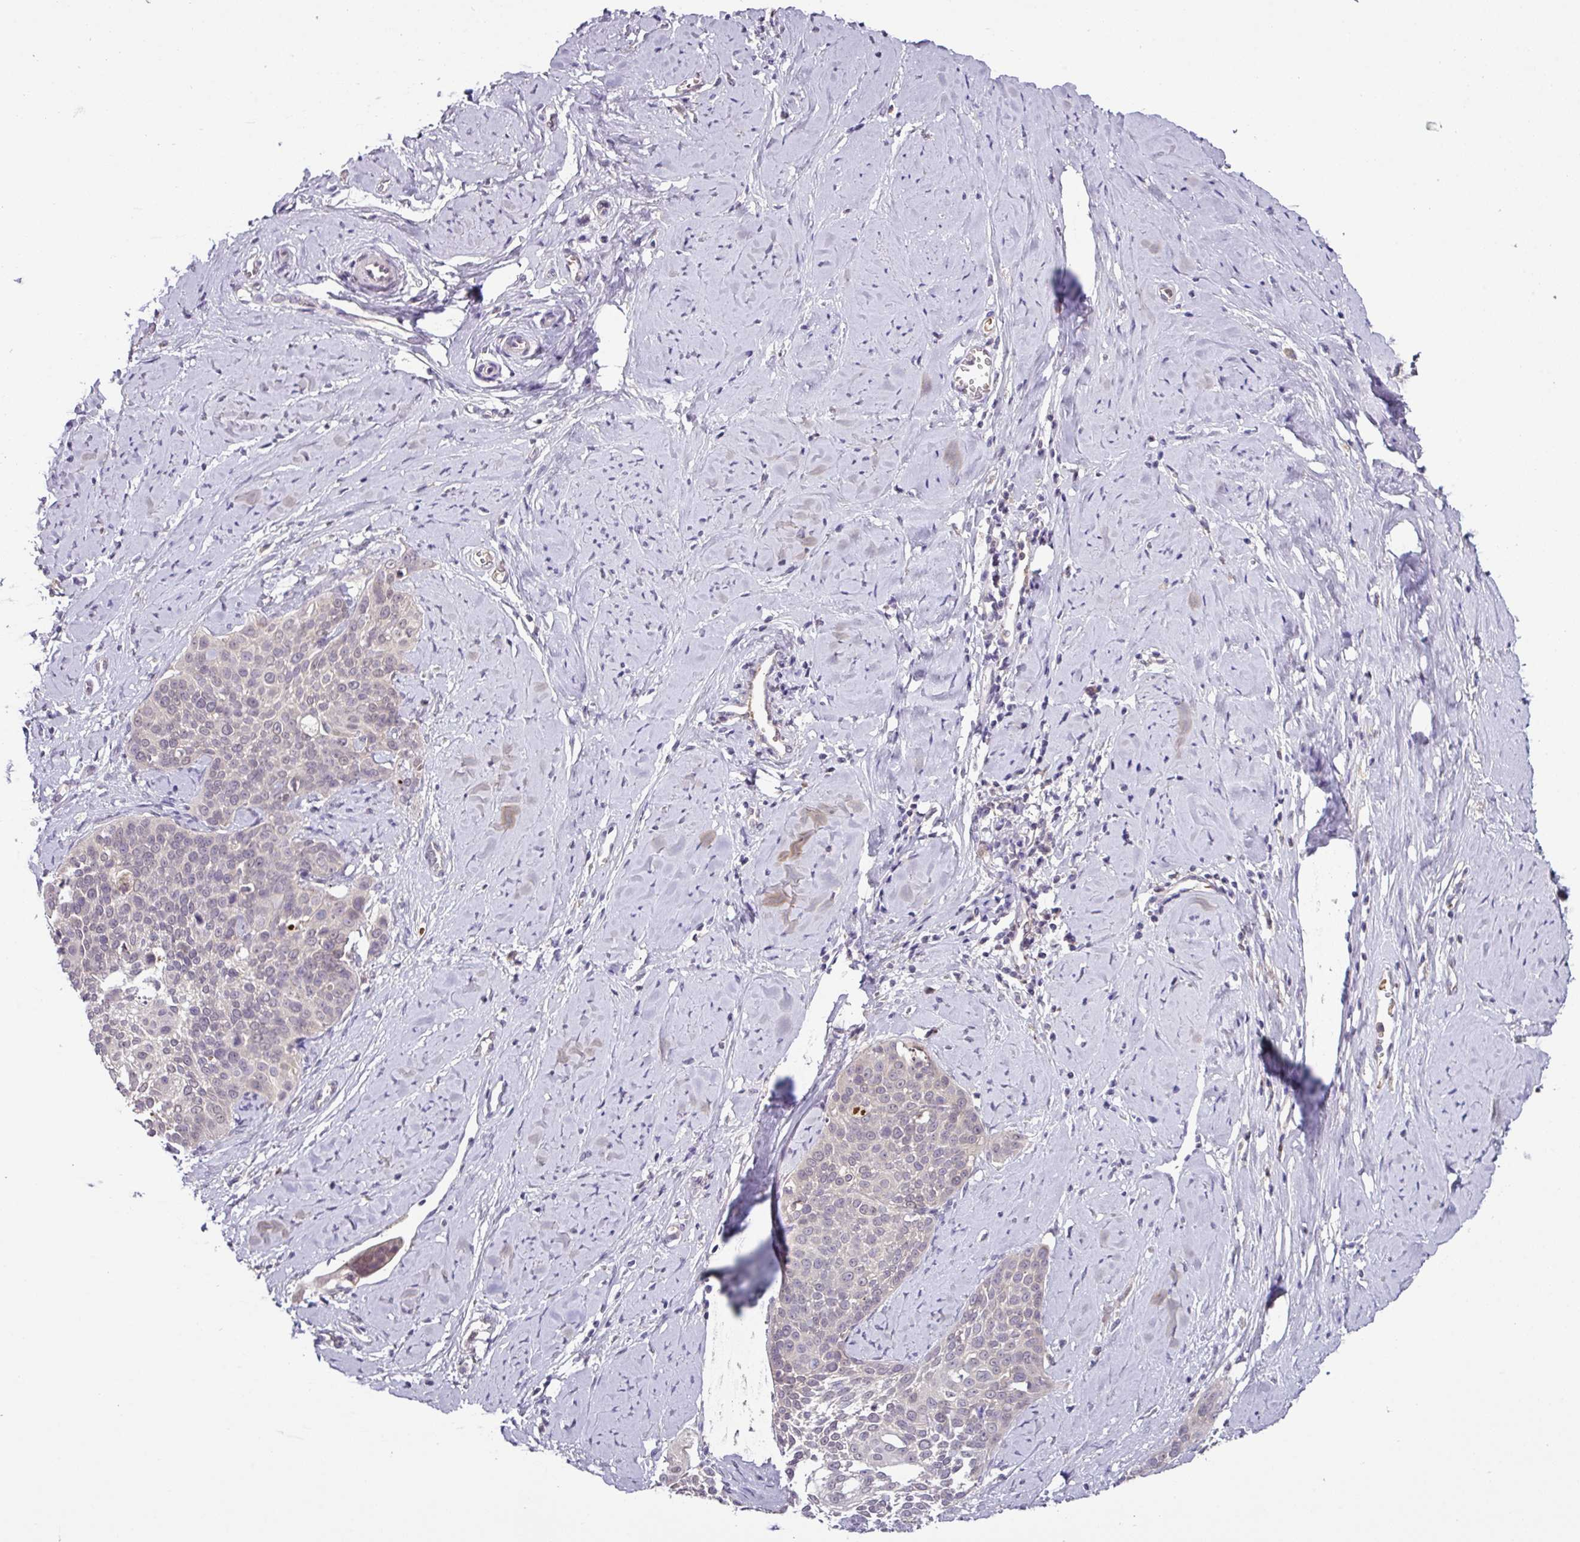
{"staining": {"intensity": "negative", "quantity": "none", "location": "none"}, "tissue": "cervical cancer", "cell_type": "Tumor cells", "image_type": "cancer", "snomed": [{"axis": "morphology", "description": "Squamous cell carcinoma, NOS"}, {"axis": "topography", "description": "Cervix"}], "caption": "Protein analysis of cervical squamous cell carcinoma demonstrates no significant expression in tumor cells. Brightfield microscopy of IHC stained with DAB (3,3'-diaminobenzidine) (brown) and hematoxylin (blue), captured at high magnification.", "gene": "SLC5A10", "patient": {"sex": "female", "age": 44}}